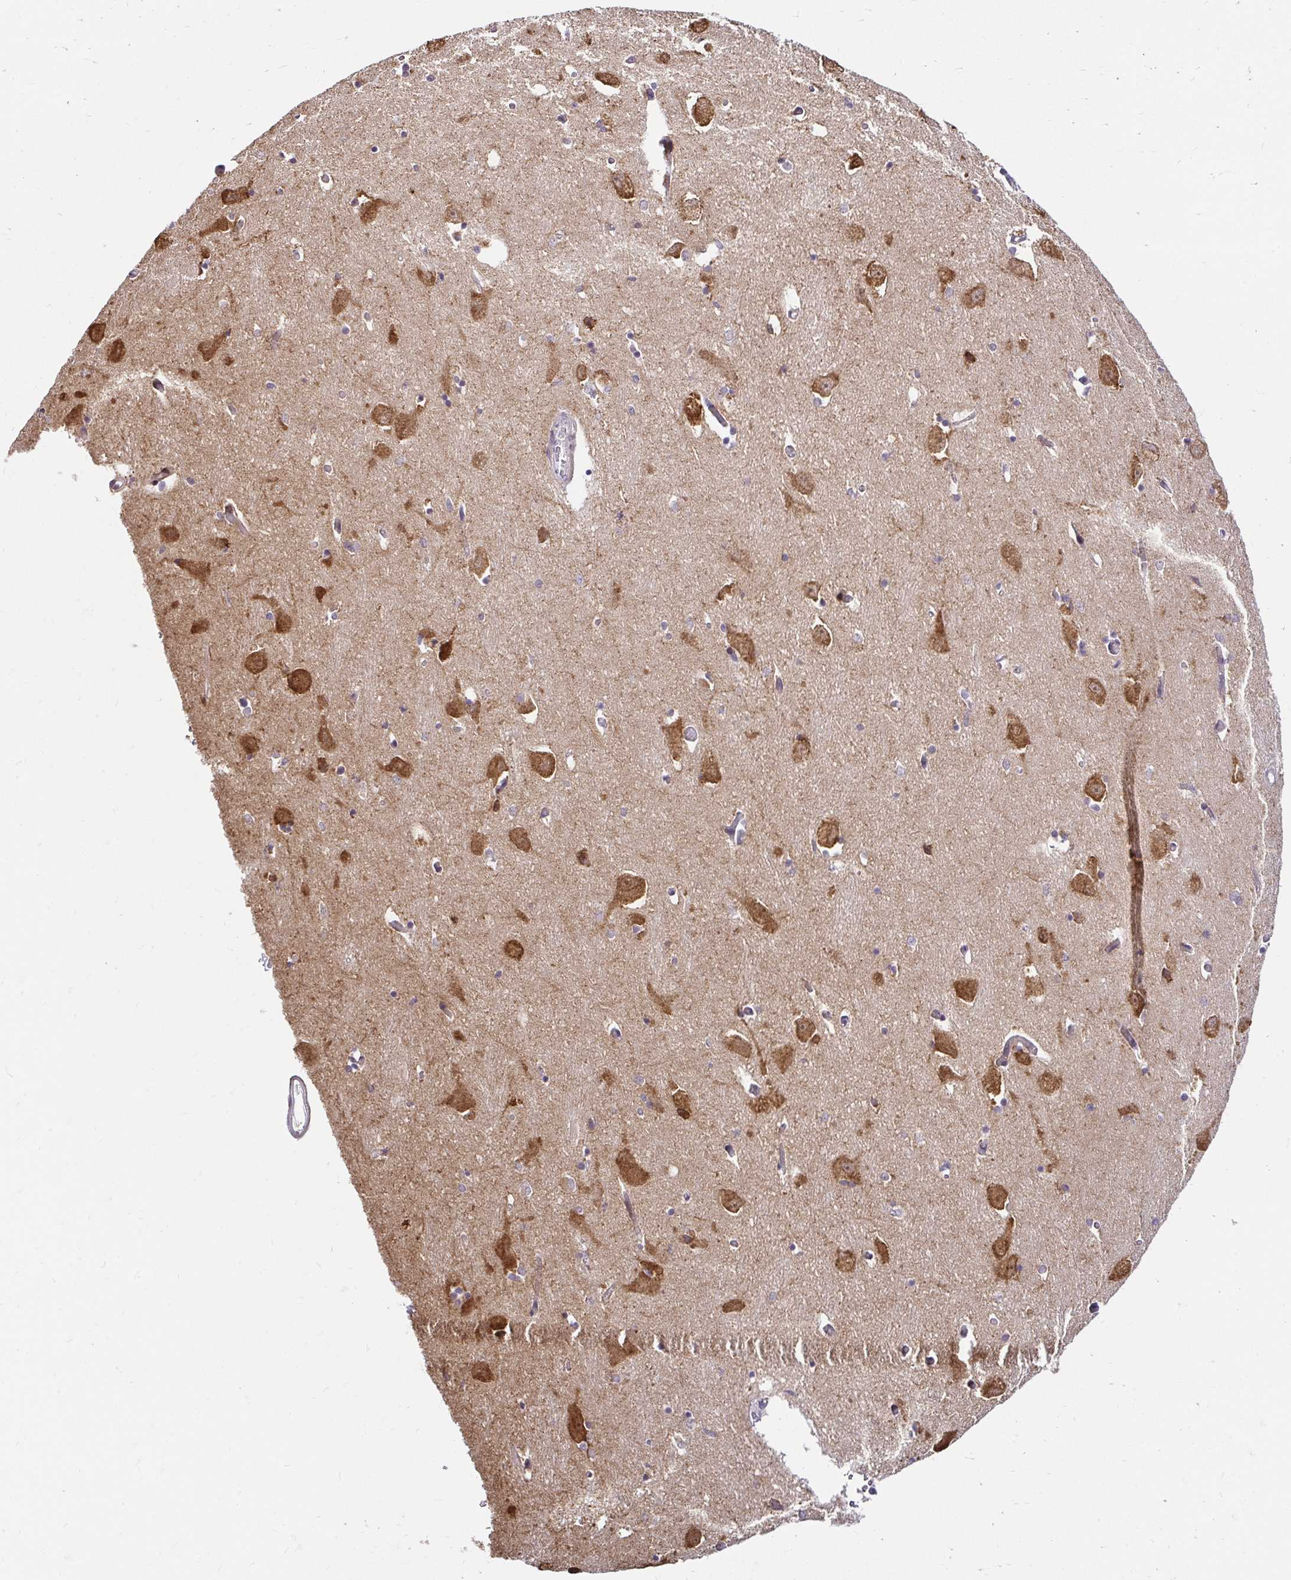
{"staining": {"intensity": "moderate", "quantity": "<25%", "location": "cytoplasmic/membranous"}, "tissue": "caudate", "cell_type": "Glial cells", "image_type": "normal", "snomed": [{"axis": "morphology", "description": "Normal tissue, NOS"}, {"axis": "topography", "description": "Lateral ventricle wall"}, {"axis": "topography", "description": "Hippocampus"}], "caption": "Moderate cytoplasmic/membranous staining is appreciated in about <25% of glial cells in benign caudate.", "gene": "TIMM50", "patient": {"sex": "female", "age": 63}}